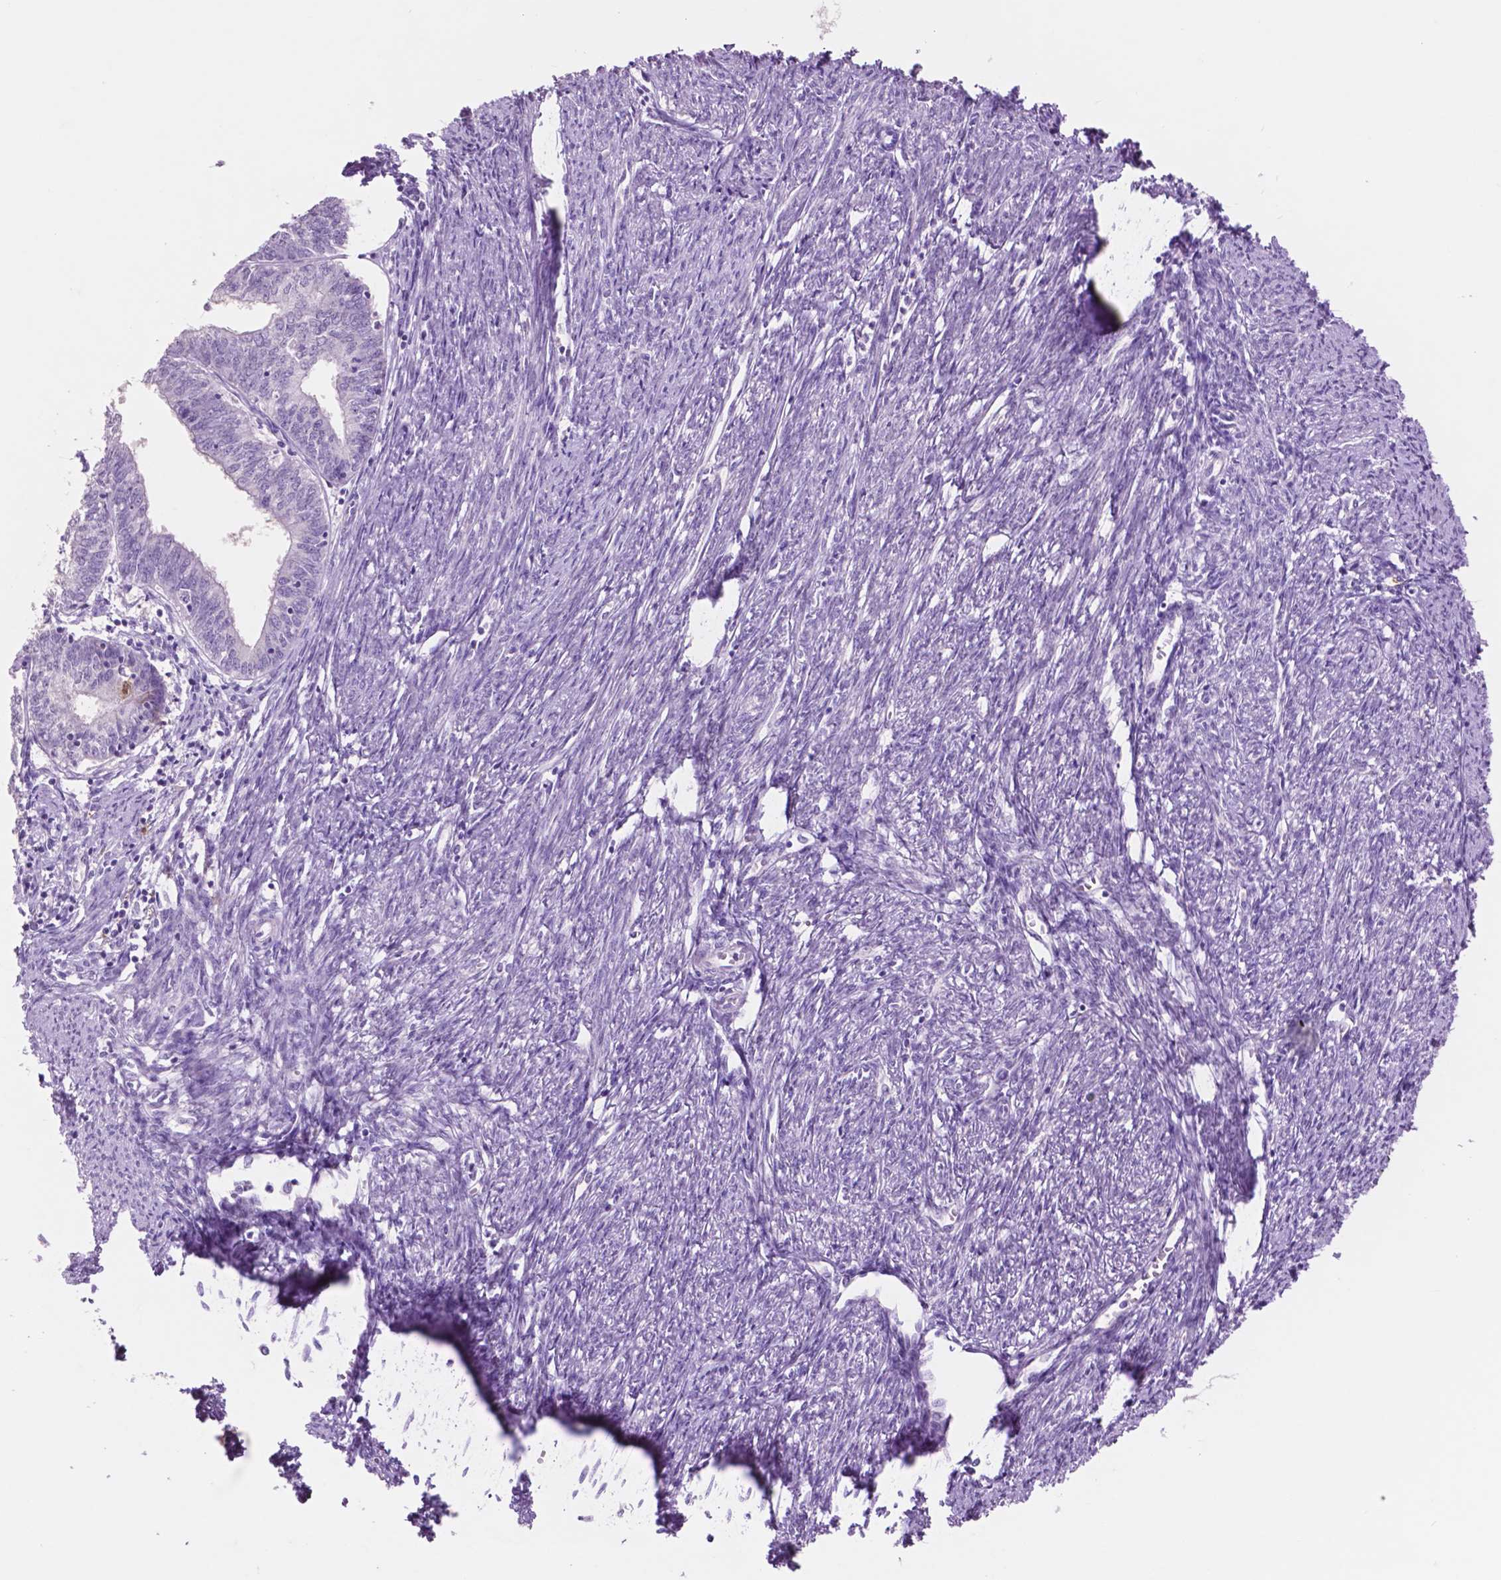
{"staining": {"intensity": "negative", "quantity": "none", "location": "none"}, "tissue": "endometrial cancer", "cell_type": "Tumor cells", "image_type": "cancer", "snomed": [{"axis": "morphology", "description": "Adenocarcinoma, NOS"}, {"axis": "topography", "description": "Endometrium"}], "caption": "This micrograph is of endometrial adenocarcinoma stained with immunohistochemistry (IHC) to label a protein in brown with the nuclei are counter-stained blue. There is no expression in tumor cells.", "gene": "IDO1", "patient": {"sex": "female", "age": 61}}